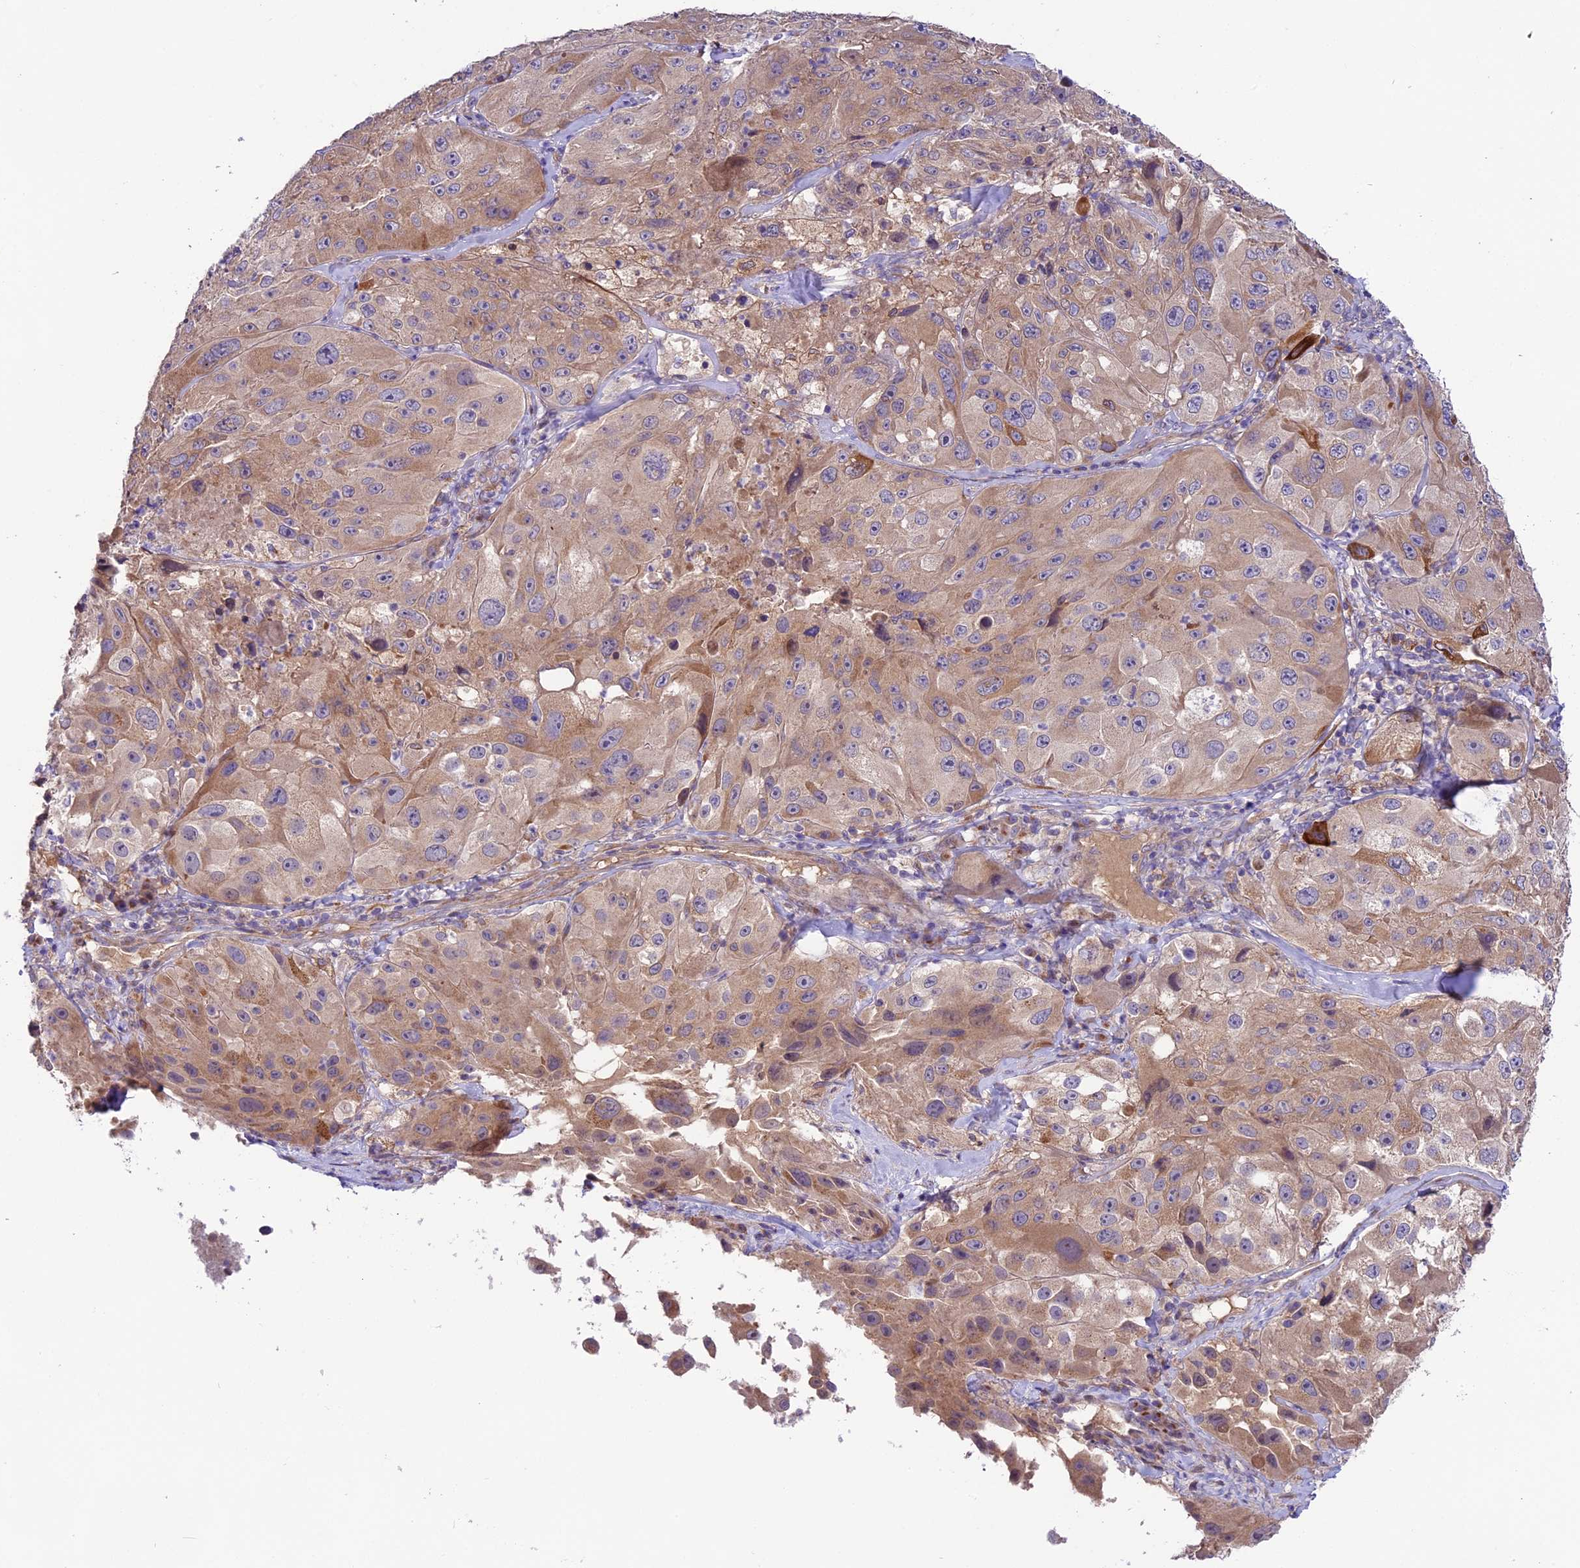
{"staining": {"intensity": "weak", "quantity": ">75%", "location": "cytoplasmic/membranous"}, "tissue": "melanoma", "cell_type": "Tumor cells", "image_type": "cancer", "snomed": [{"axis": "morphology", "description": "Malignant melanoma, Metastatic site"}, {"axis": "topography", "description": "Lymph node"}], "caption": "This is a photomicrograph of immunohistochemistry (IHC) staining of melanoma, which shows weak staining in the cytoplasmic/membranous of tumor cells.", "gene": "COG8", "patient": {"sex": "male", "age": 62}}